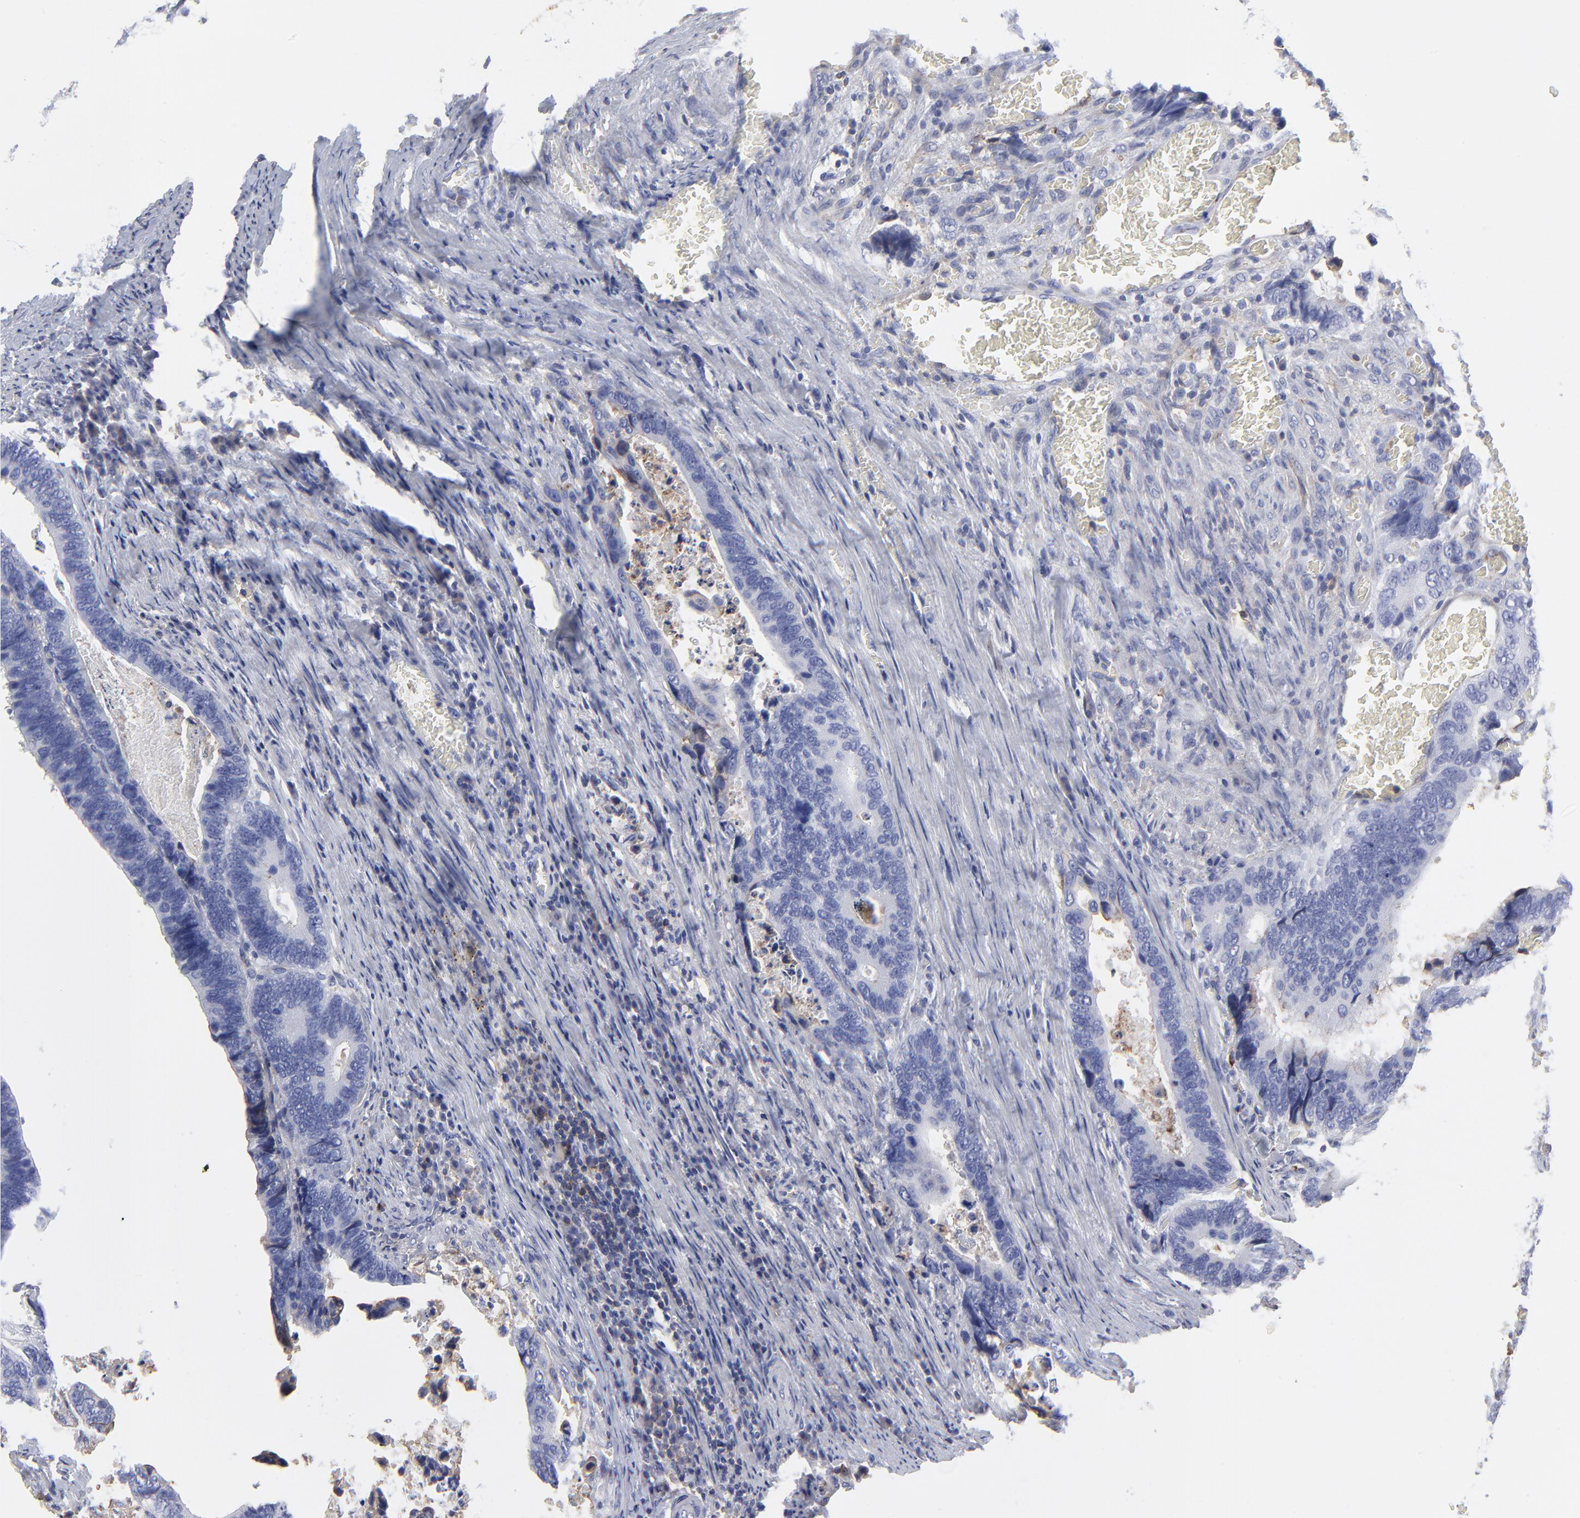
{"staining": {"intensity": "negative", "quantity": "none", "location": "none"}, "tissue": "colorectal cancer", "cell_type": "Tumor cells", "image_type": "cancer", "snomed": [{"axis": "morphology", "description": "Adenocarcinoma, NOS"}, {"axis": "topography", "description": "Colon"}], "caption": "A photomicrograph of human adenocarcinoma (colorectal) is negative for staining in tumor cells.", "gene": "ANXA6", "patient": {"sex": "male", "age": 72}}